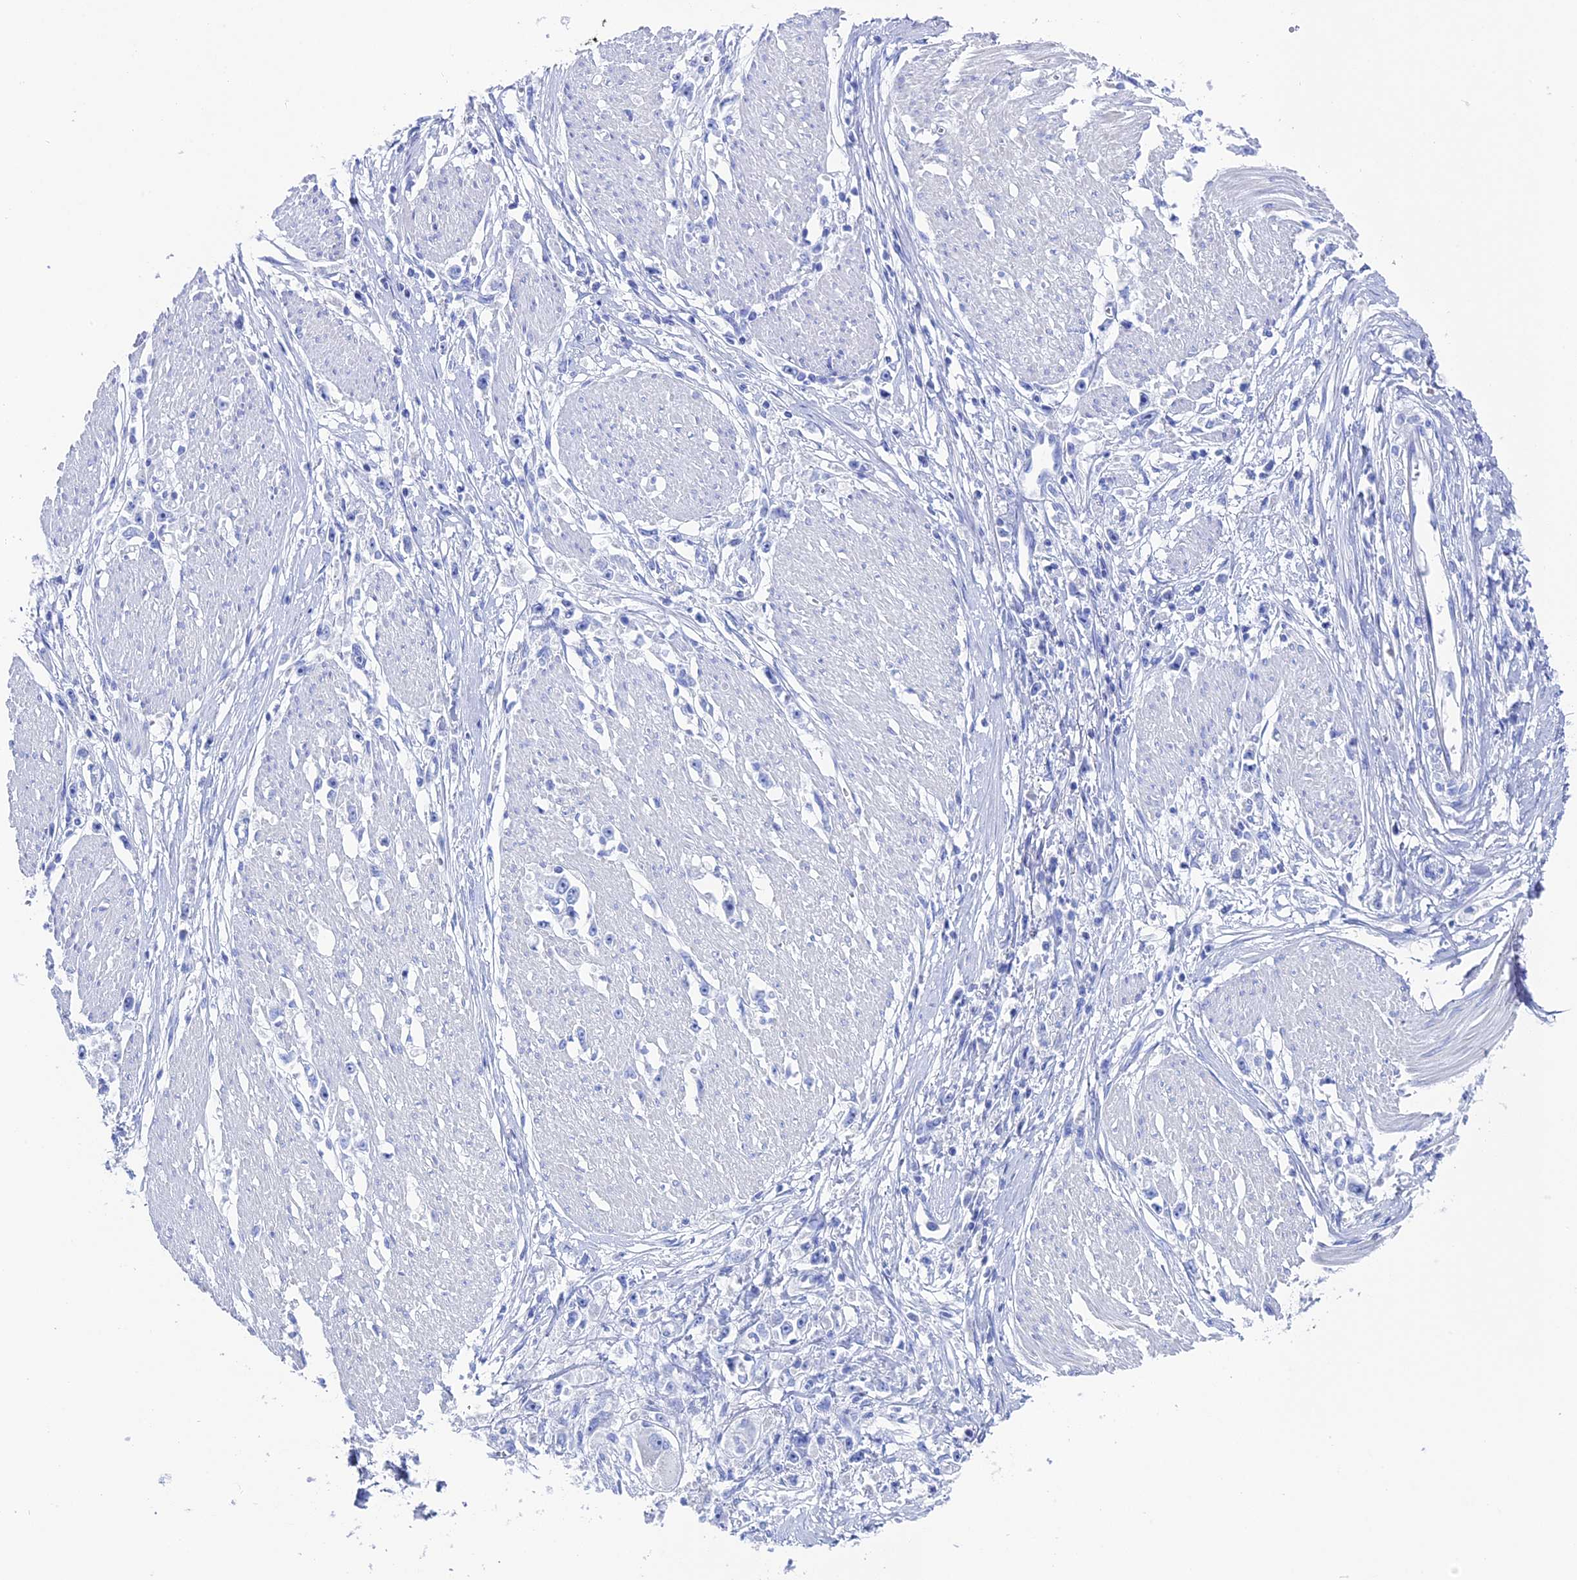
{"staining": {"intensity": "negative", "quantity": "none", "location": "none"}, "tissue": "stomach cancer", "cell_type": "Tumor cells", "image_type": "cancer", "snomed": [{"axis": "morphology", "description": "Adenocarcinoma, NOS"}, {"axis": "topography", "description": "Stomach"}], "caption": "IHC of adenocarcinoma (stomach) demonstrates no staining in tumor cells.", "gene": "UNC119", "patient": {"sex": "female", "age": 59}}